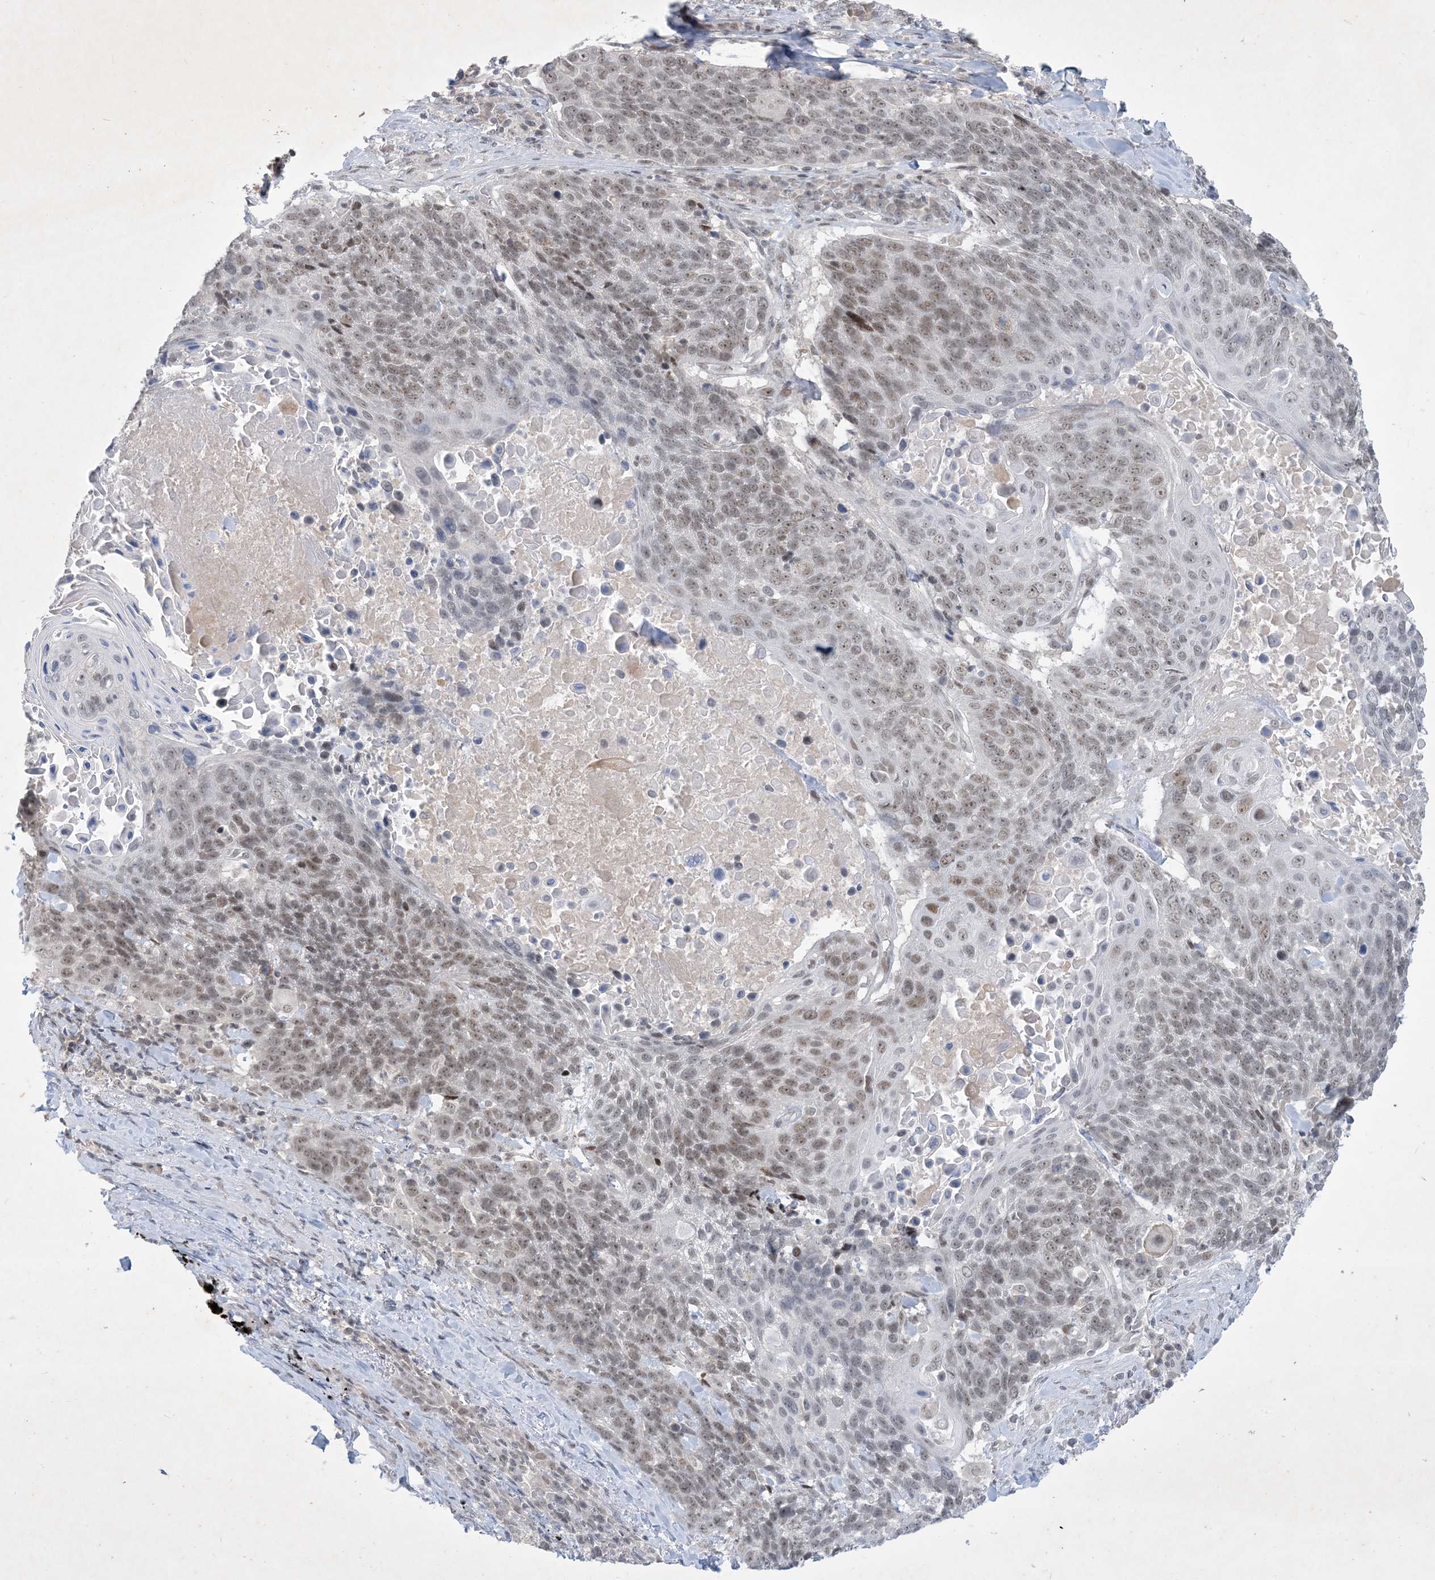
{"staining": {"intensity": "moderate", "quantity": ">75%", "location": "nuclear"}, "tissue": "lung cancer", "cell_type": "Tumor cells", "image_type": "cancer", "snomed": [{"axis": "morphology", "description": "Squamous cell carcinoma, NOS"}, {"axis": "topography", "description": "Lung"}], "caption": "The photomicrograph shows a brown stain indicating the presence of a protein in the nuclear of tumor cells in squamous cell carcinoma (lung).", "gene": "ZNF674", "patient": {"sex": "male", "age": 66}}